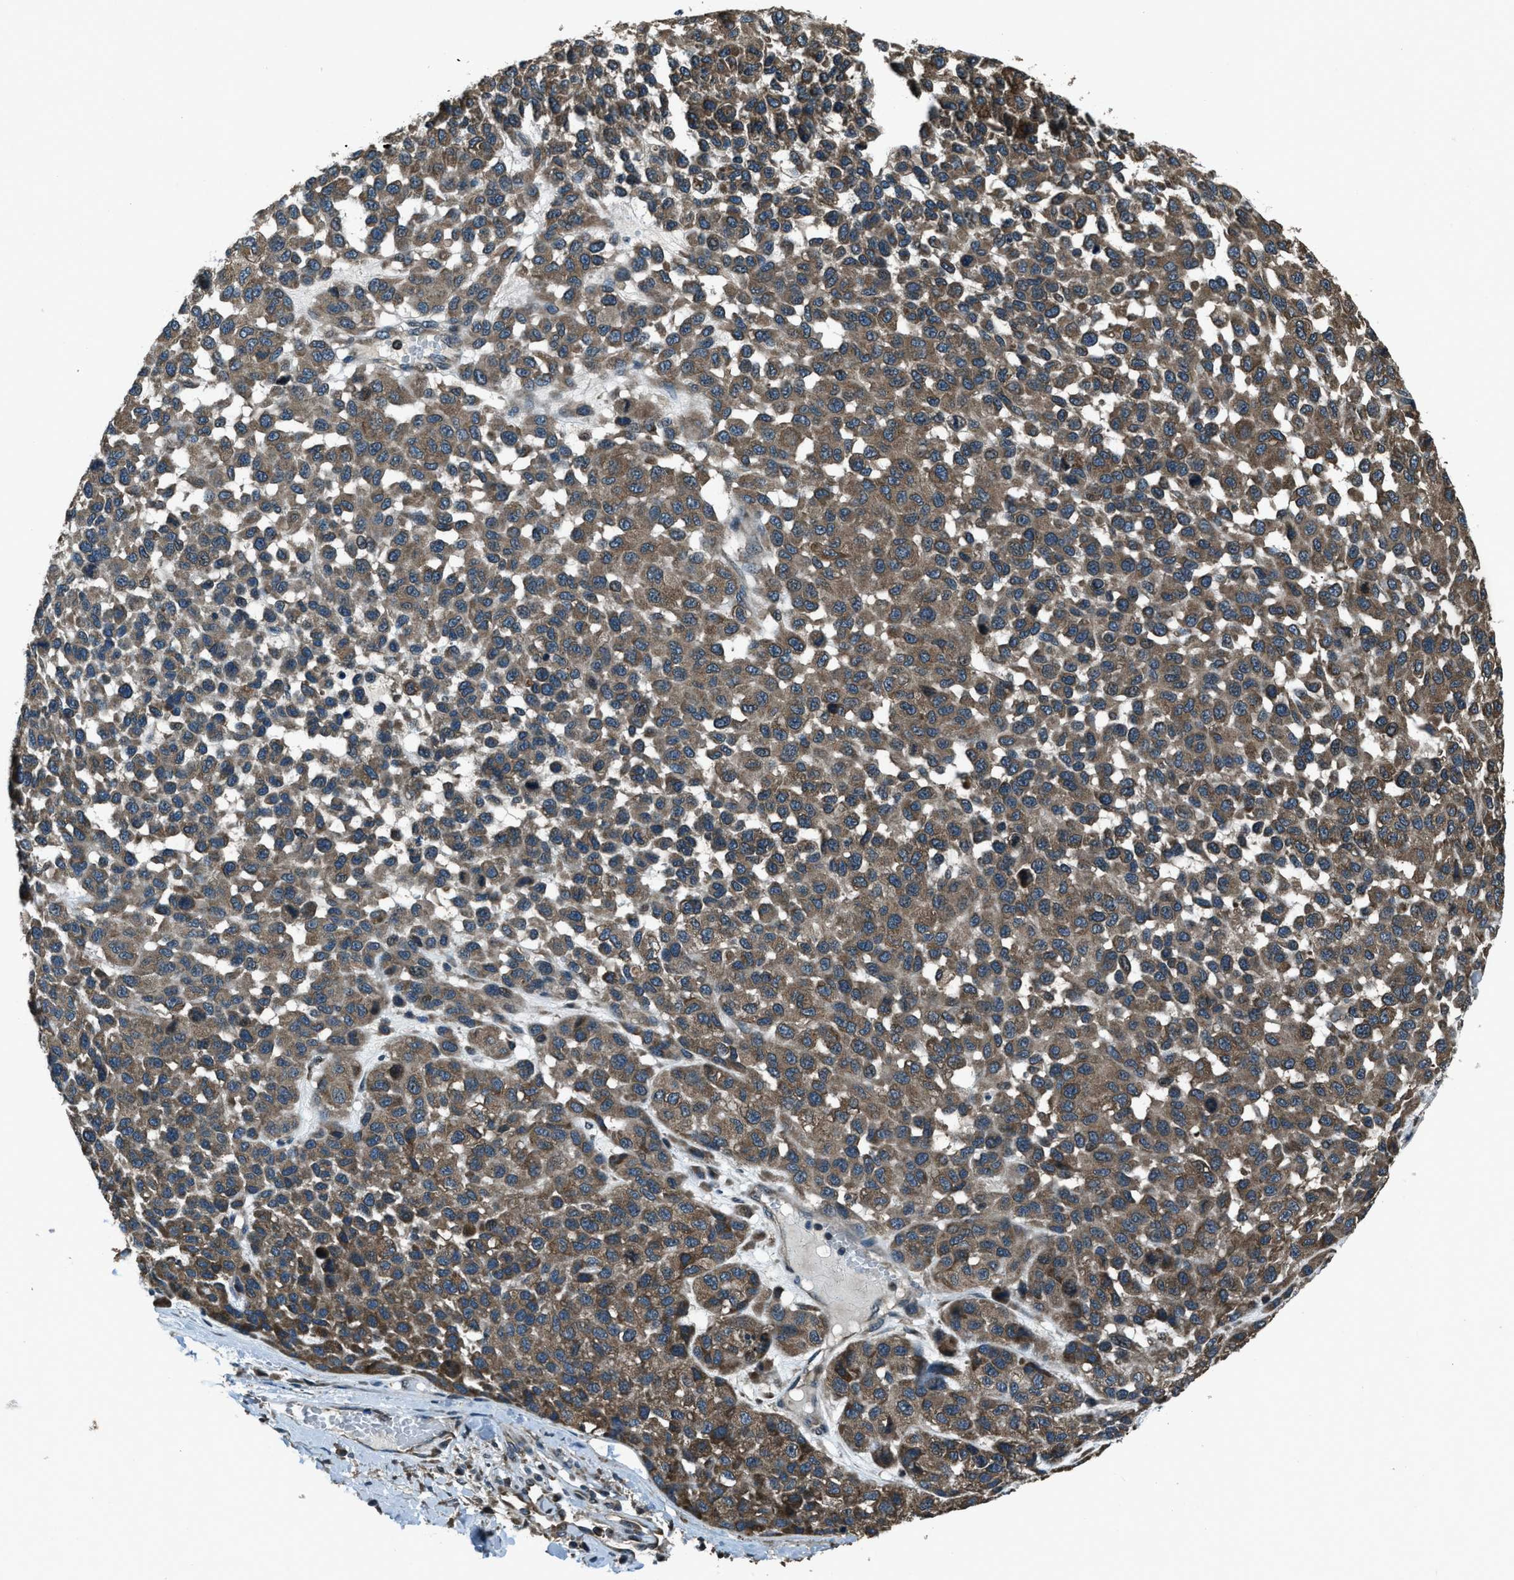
{"staining": {"intensity": "moderate", "quantity": ">75%", "location": "cytoplasmic/membranous"}, "tissue": "melanoma", "cell_type": "Tumor cells", "image_type": "cancer", "snomed": [{"axis": "morphology", "description": "Malignant melanoma, NOS"}, {"axis": "topography", "description": "Skin"}], "caption": "Immunohistochemical staining of human melanoma shows medium levels of moderate cytoplasmic/membranous expression in about >75% of tumor cells.", "gene": "TRIM4", "patient": {"sex": "male", "age": 62}}